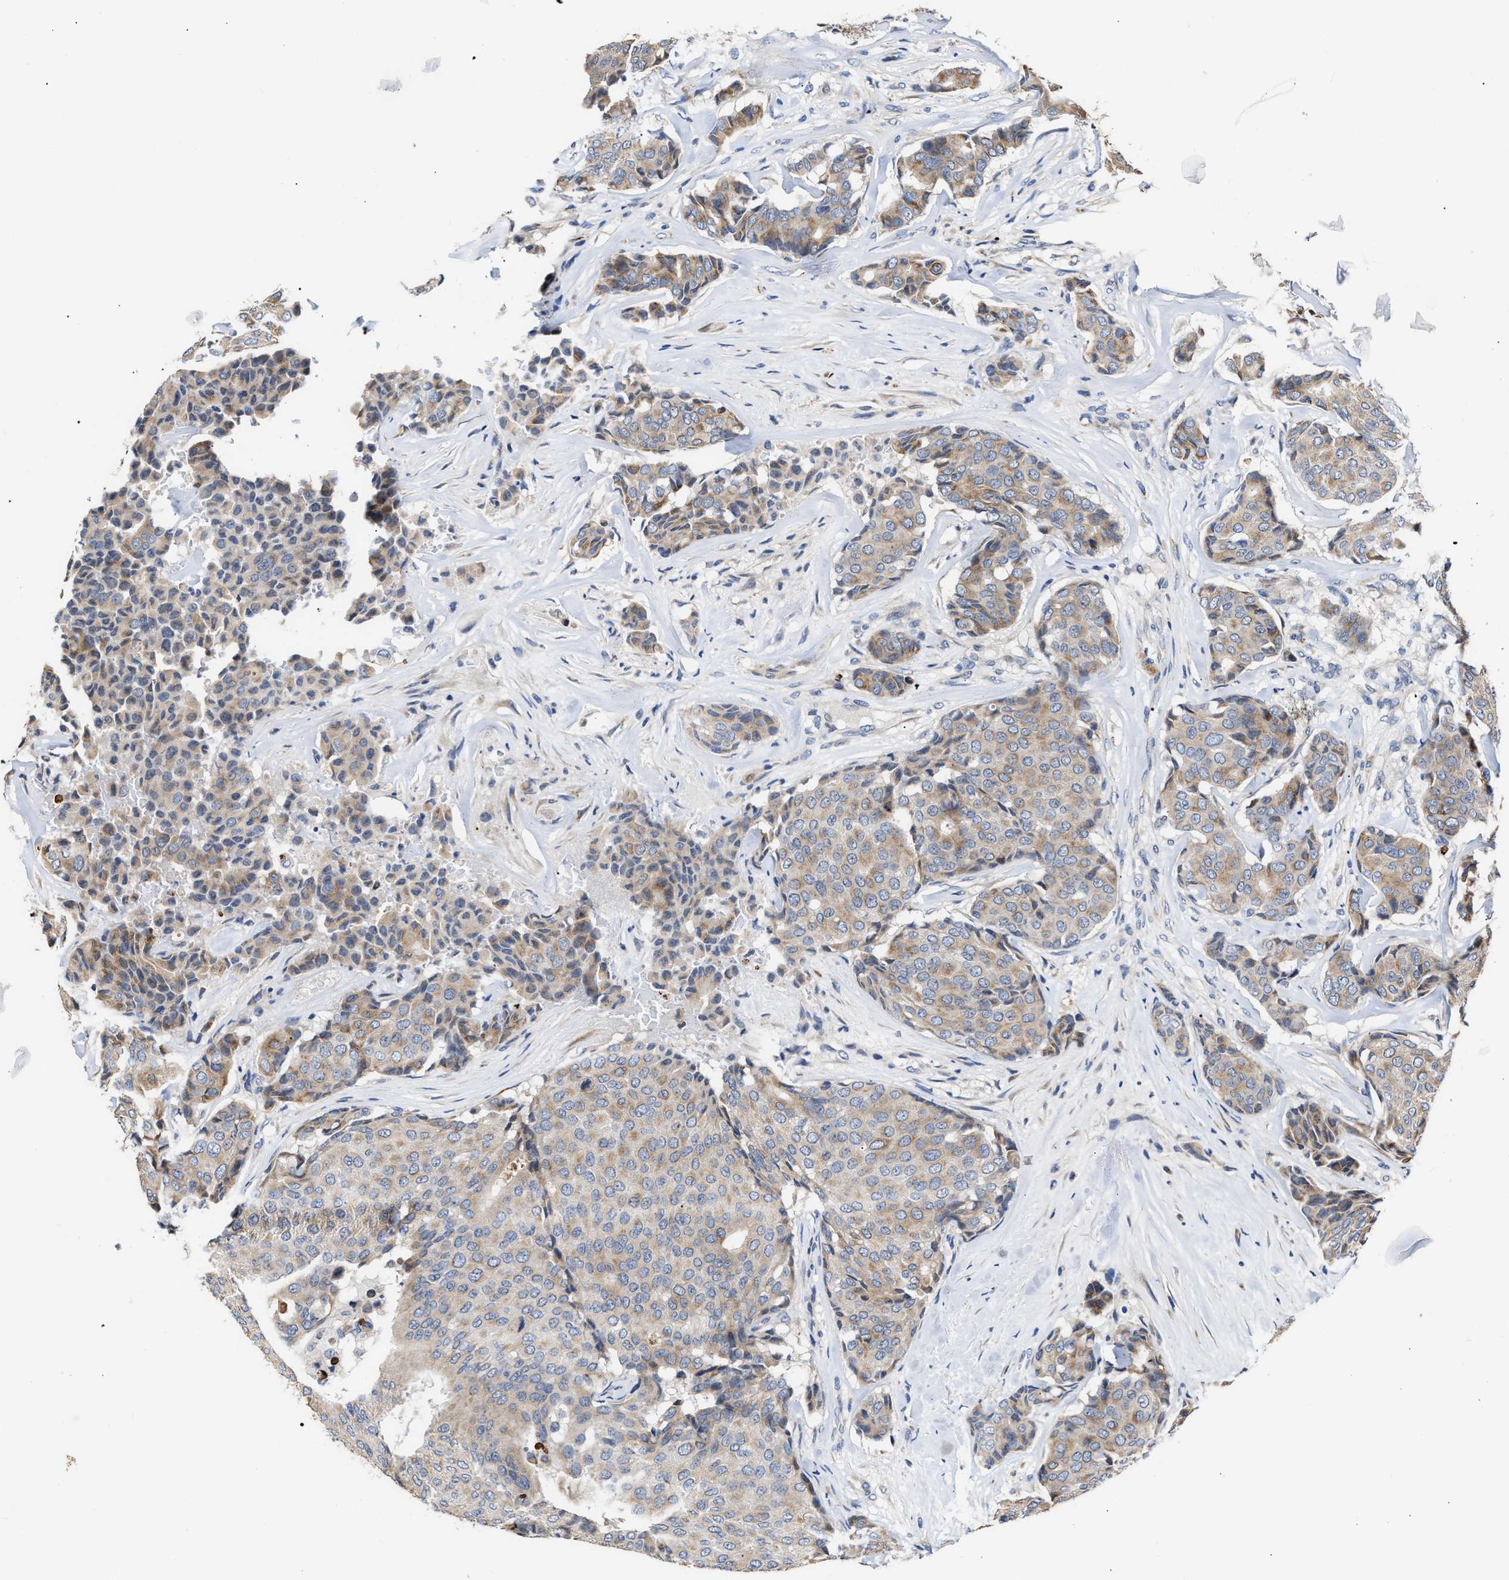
{"staining": {"intensity": "weak", "quantity": "25%-75%", "location": "cytoplasmic/membranous"}, "tissue": "breast cancer", "cell_type": "Tumor cells", "image_type": "cancer", "snomed": [{"axis": "morphology", "description": "Duct carcinoma"}, {"axis": "topography", "description": "Breast"}], "caption": "Infiltrating ductal carcinoma (breast) stained with IHC exhibits weak cytoplasmic/membranous expression in approximately 25%-75% of tumor cells.", "gene": "CCDC146", "patient": {"sex": "female", "age": 75}}